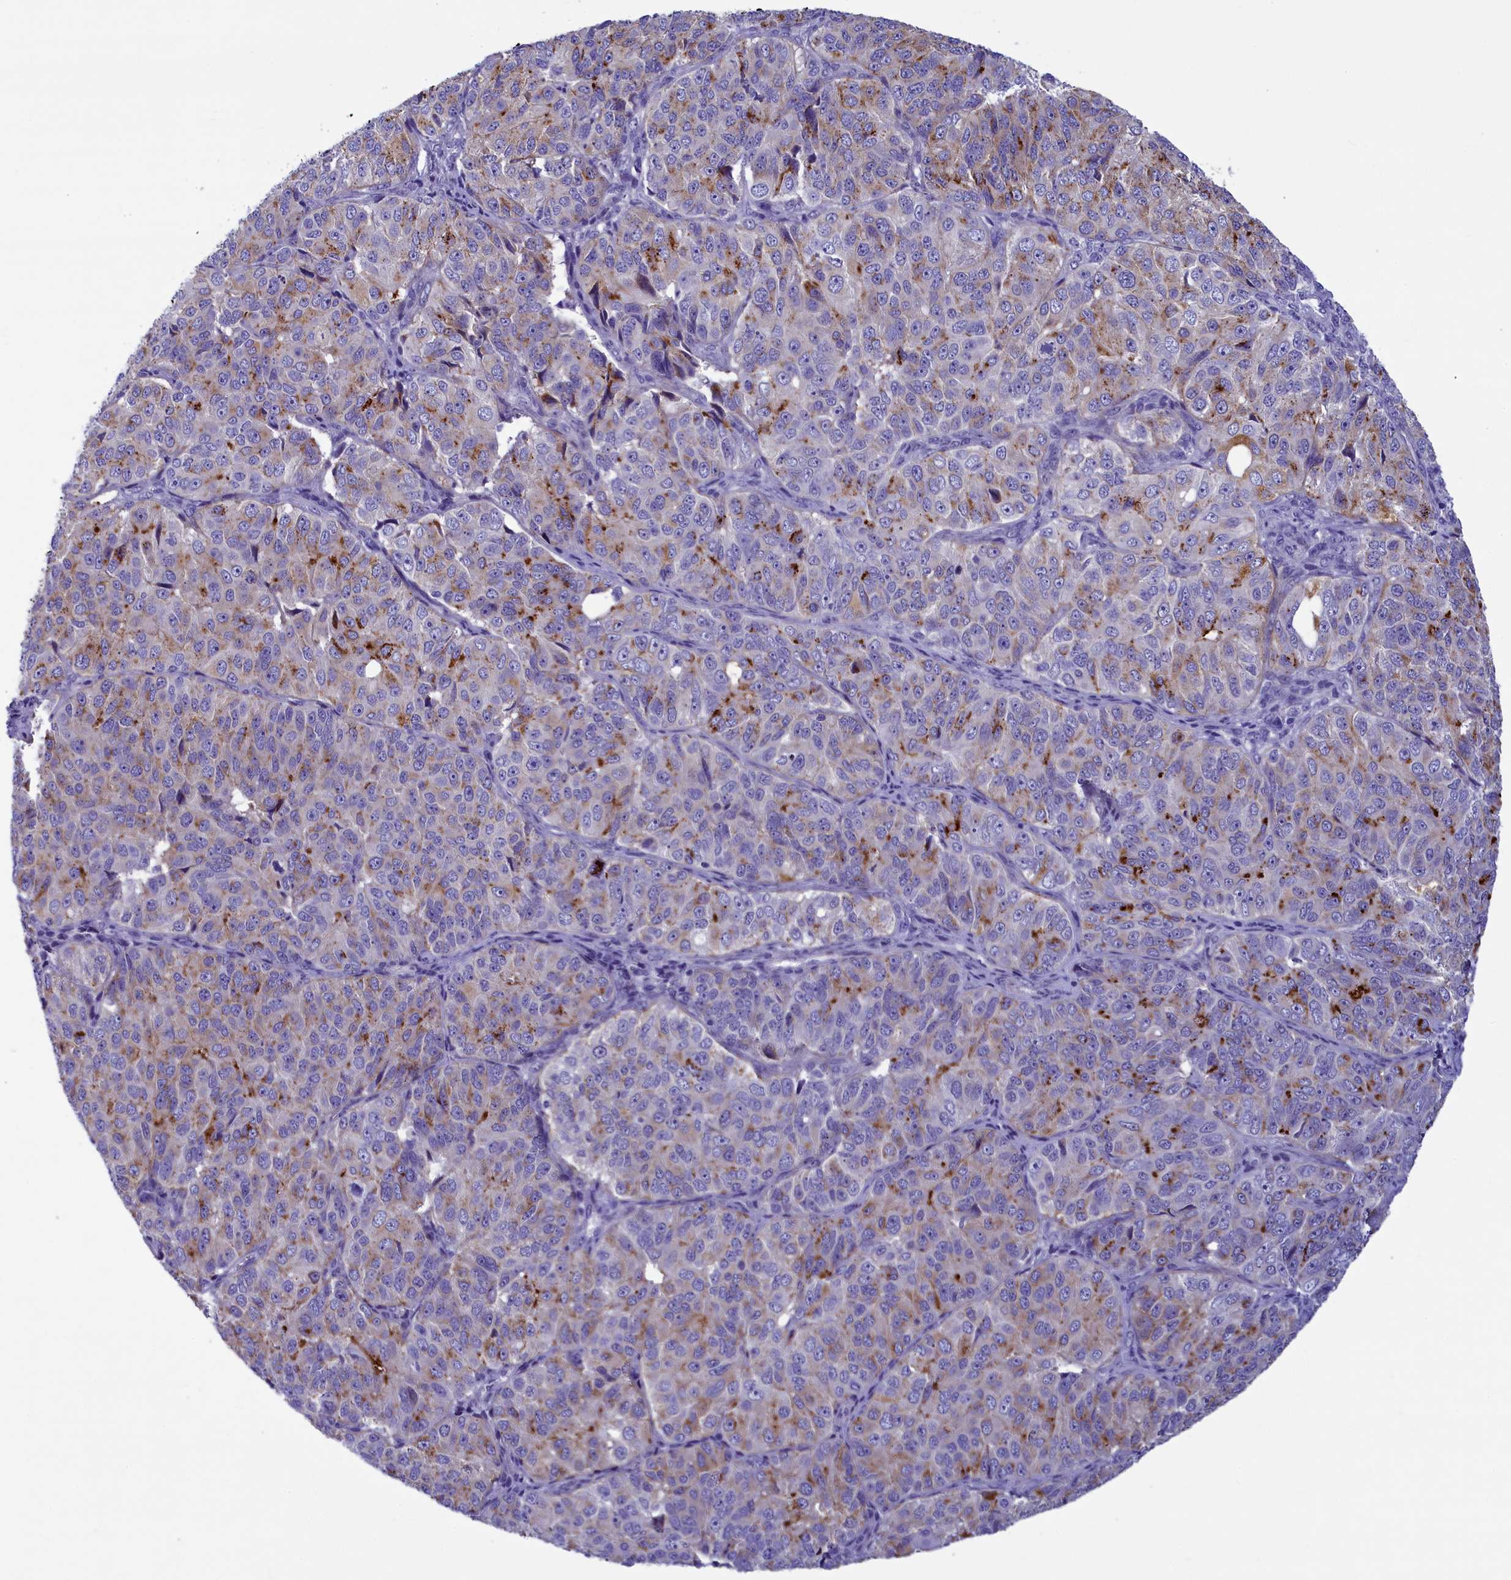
{"staining": {"intensity": "moderate", "quantity": "25%-75%", "location": "cytoplasmic/membranous"}, "tissue": "ovarian cancer", "cell_type": "Tumor cells", "image_type": "cancer", "snomed": [{"axis": "morphology", "description": "Carcinoma, endometroid"}, {"axis": "topography", "description": "Ovary"}], "caption": "About 25%-75% of tumor cells in ovarian cancer (endometroid carcinoma) exhibit moderate cytoplasmic/membranous protein positivity as visualized by brown immunohistochemical staining.", "gene": "LOXL1", "patient": {"sex": "female", "age": 51}}